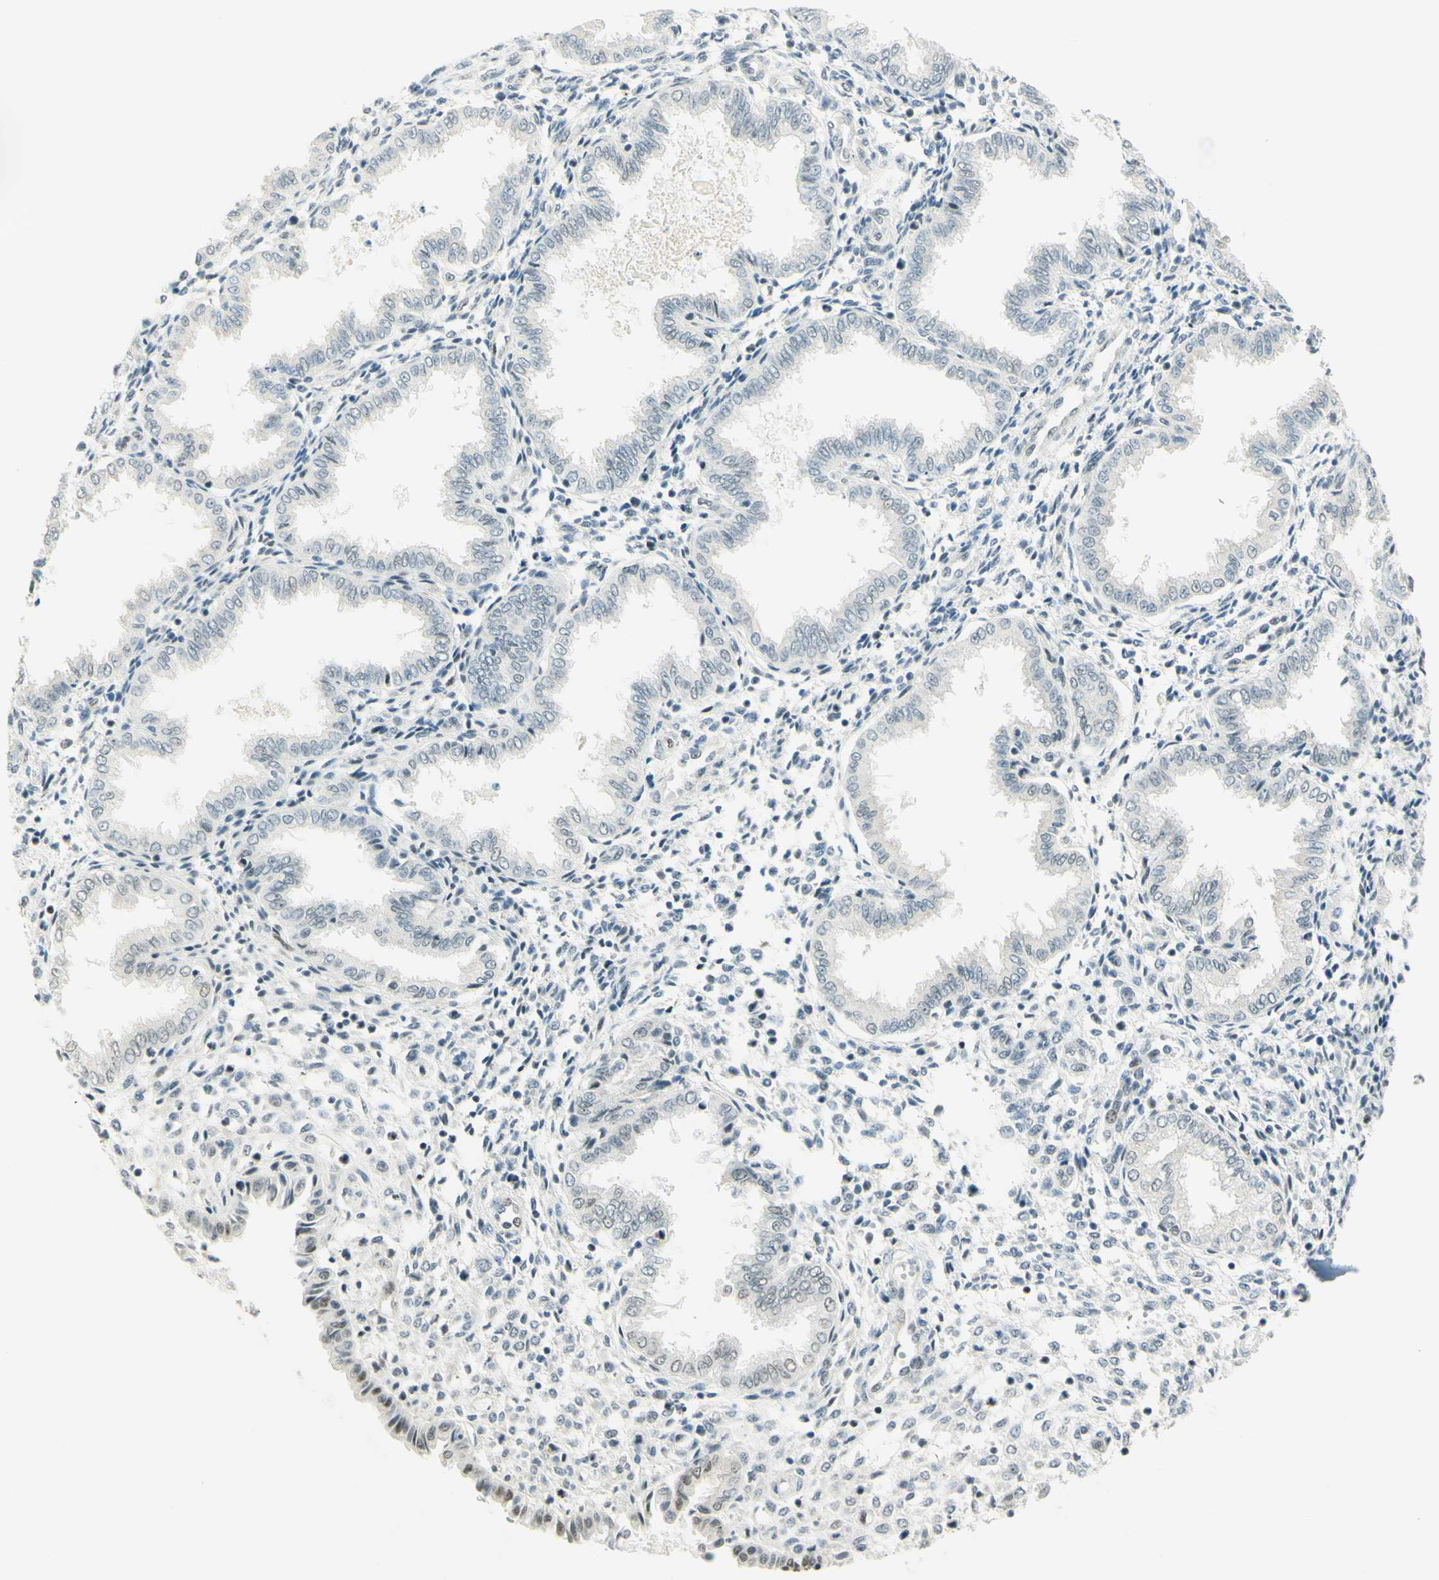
{"staining": {"intensity": "weak", "quantity": ">75%", "location": "nuclear"}, "tissue": "endometrium", "cell_type": "Cells in endometrial stroma", "image_type": "normal", "snomed": [{"axis": "morphology", "description": "Normal tissue, NOS"}, {"axis": "topography", "description": "Endometrium"}], "caption": "IHC histopathology image of normal human endometrium stained for a protein (brown), which exhibits low levels of weak nuclear expression in about >75% of cells in endometrial stroma.", "gene": "PMS2", "patient": {"sex": "female", "age": 33}}